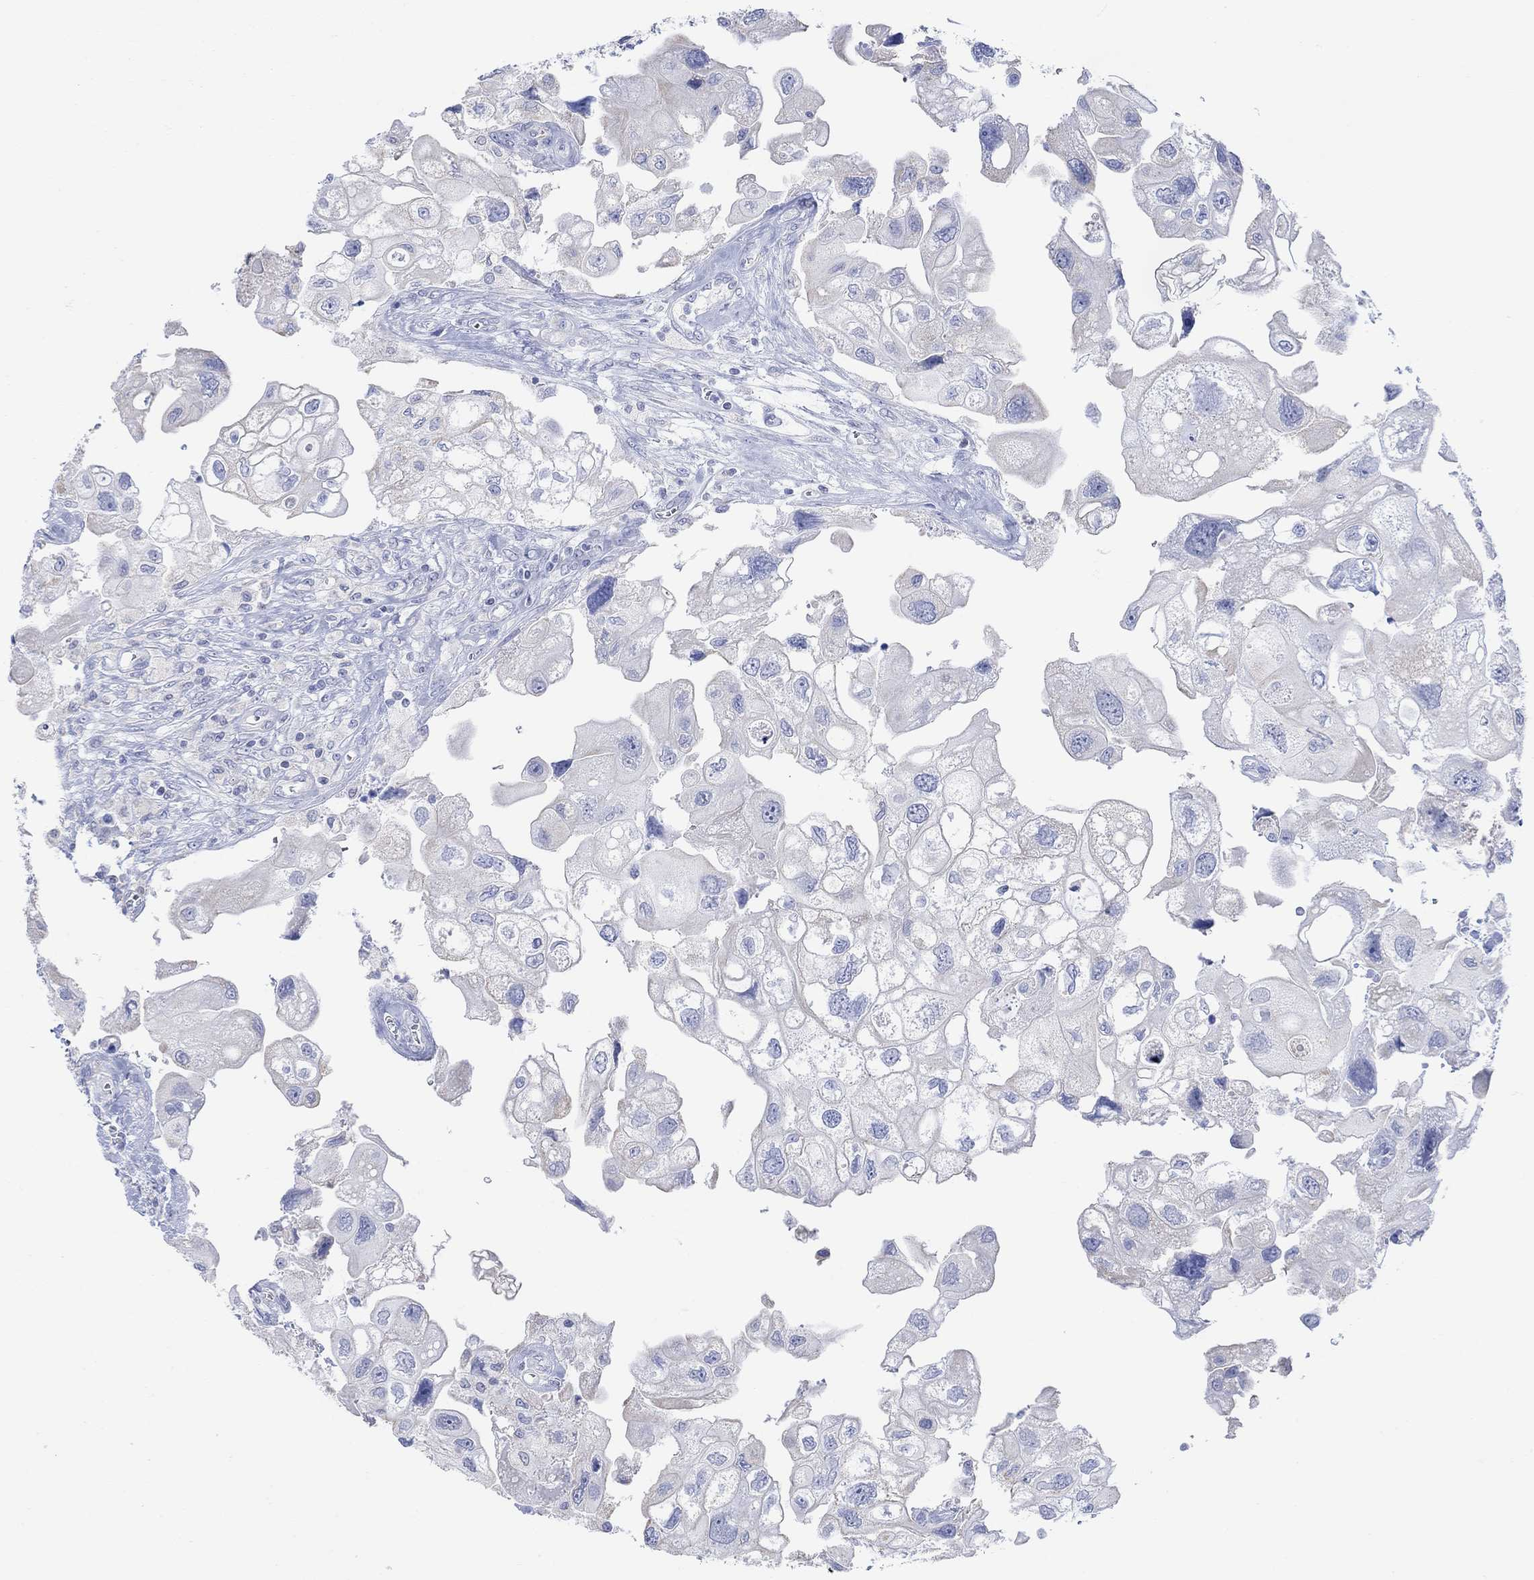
{"staining": {"intensity": "negative", "quantity": "none", "location": "none"}, "tissue": "urothelial cancer", "cell_type": "Tumor cells", "image_type": "cancer", "snomed": [{"axis": "morphology", "description": "Urothelial carcinoma, High grade"}, {"axis": "topography", "description": "Urinary bladder"}], "caption": "Human urothelial cancer stained for a protein using immunohistochemistry reveals no expression in tumor cells.", "gene": "SYT12", "patient": {"sex": "male", "age": 59}}